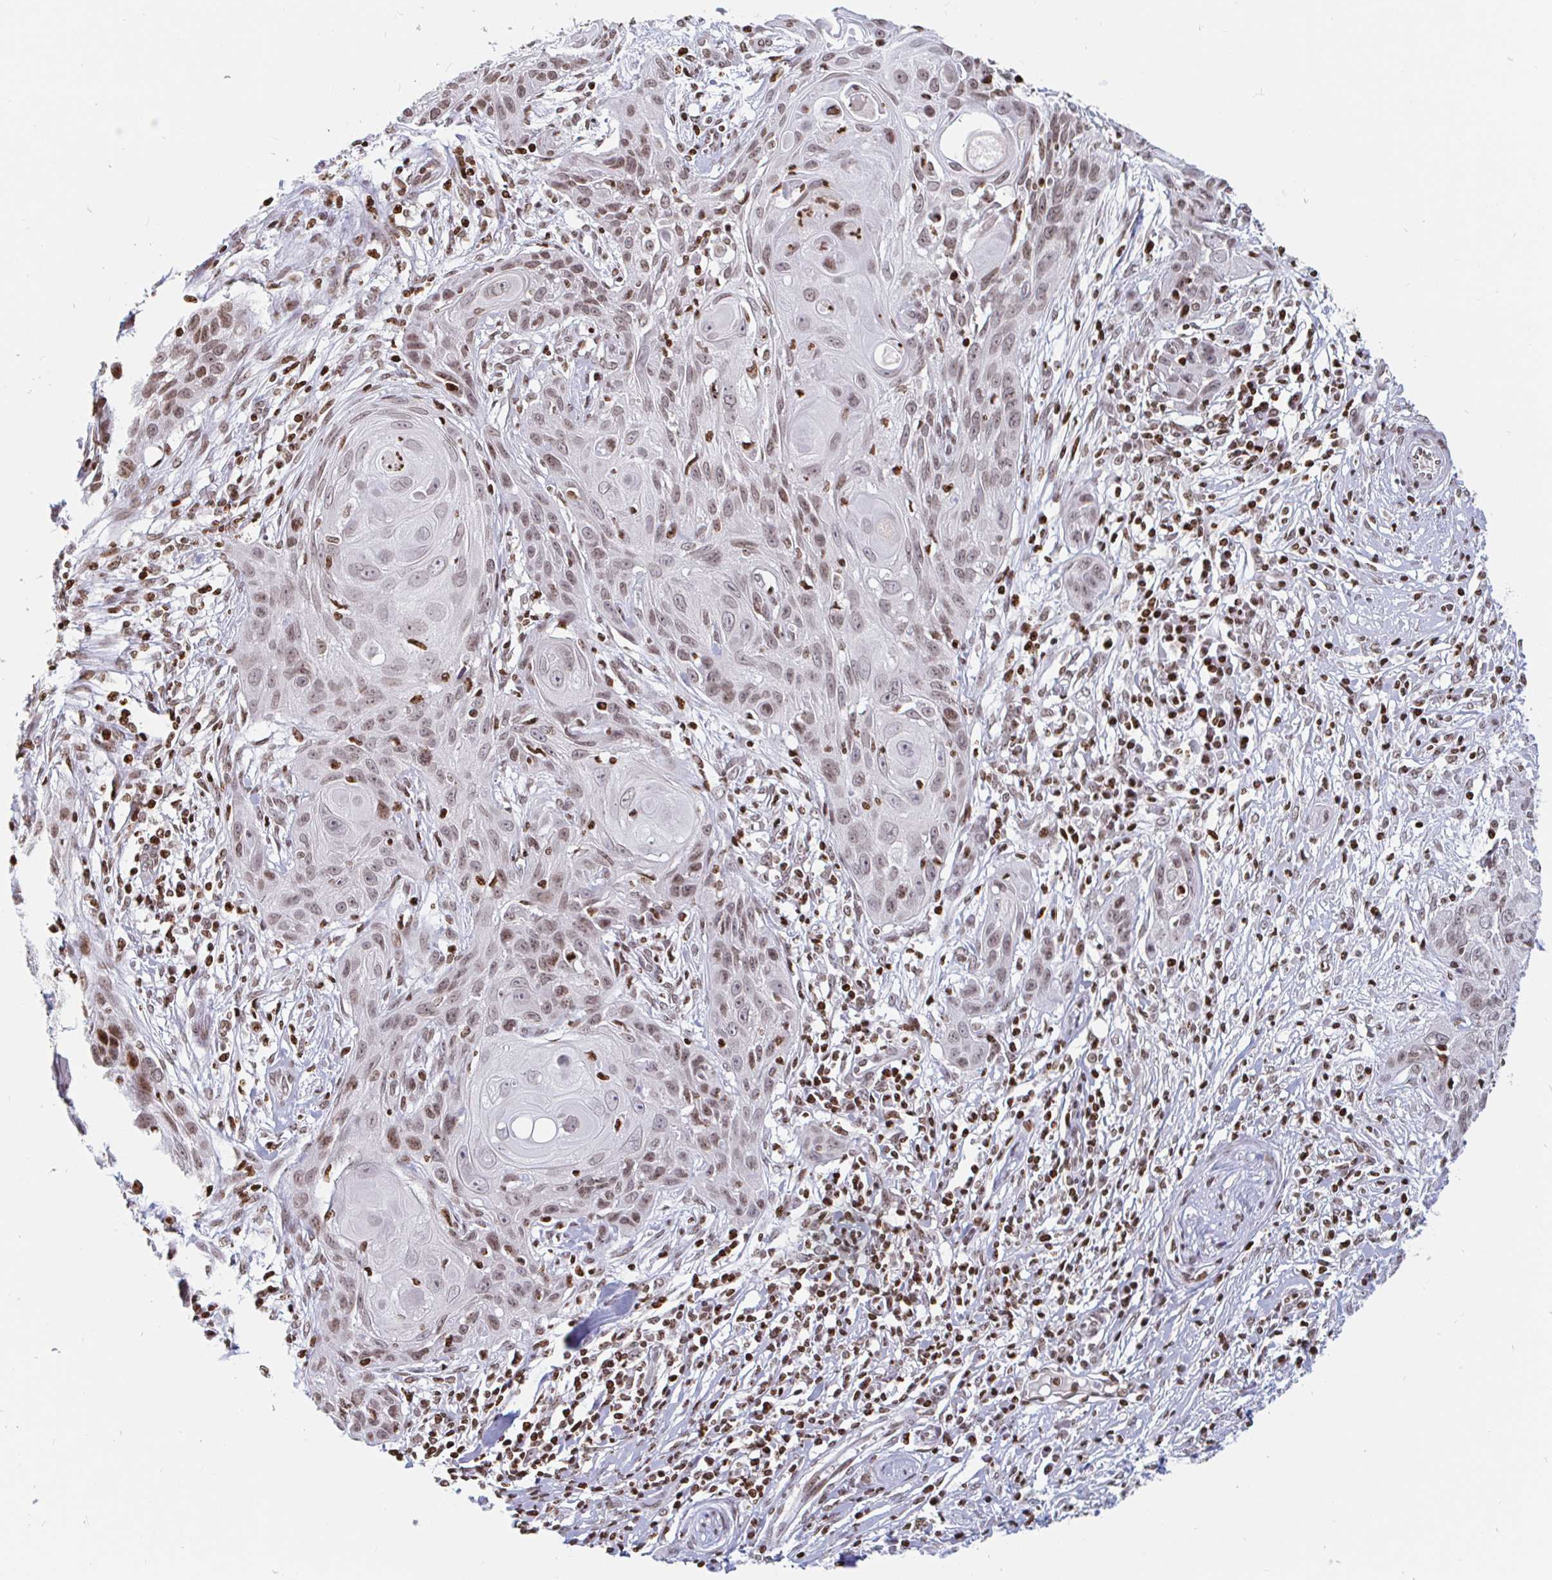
{"staining": {"intensity": "weak", "quantity": "25%-75%", "location": "nuclear"}, "tissue": "skin cancer", "cell_type": "Tumor cells", "image_type": "cancer", "snomed": [{"axis": "morphology", "description": "Squamous cell carcinoma, NOS"}, {"axis": "topography", "description": "Skin"}, {"axis": "topography", "description": "Vulva"}], "caption": "The immunohistochemical stain labels weak nuclear staining in tumor cells of squamous cell carcinoma (skin) tissue. The protein of interest is shown in brown color, while the nuclei are stained blue.", "gene": "HOXC10", "patient": {"sex": "female", "age": 83}}